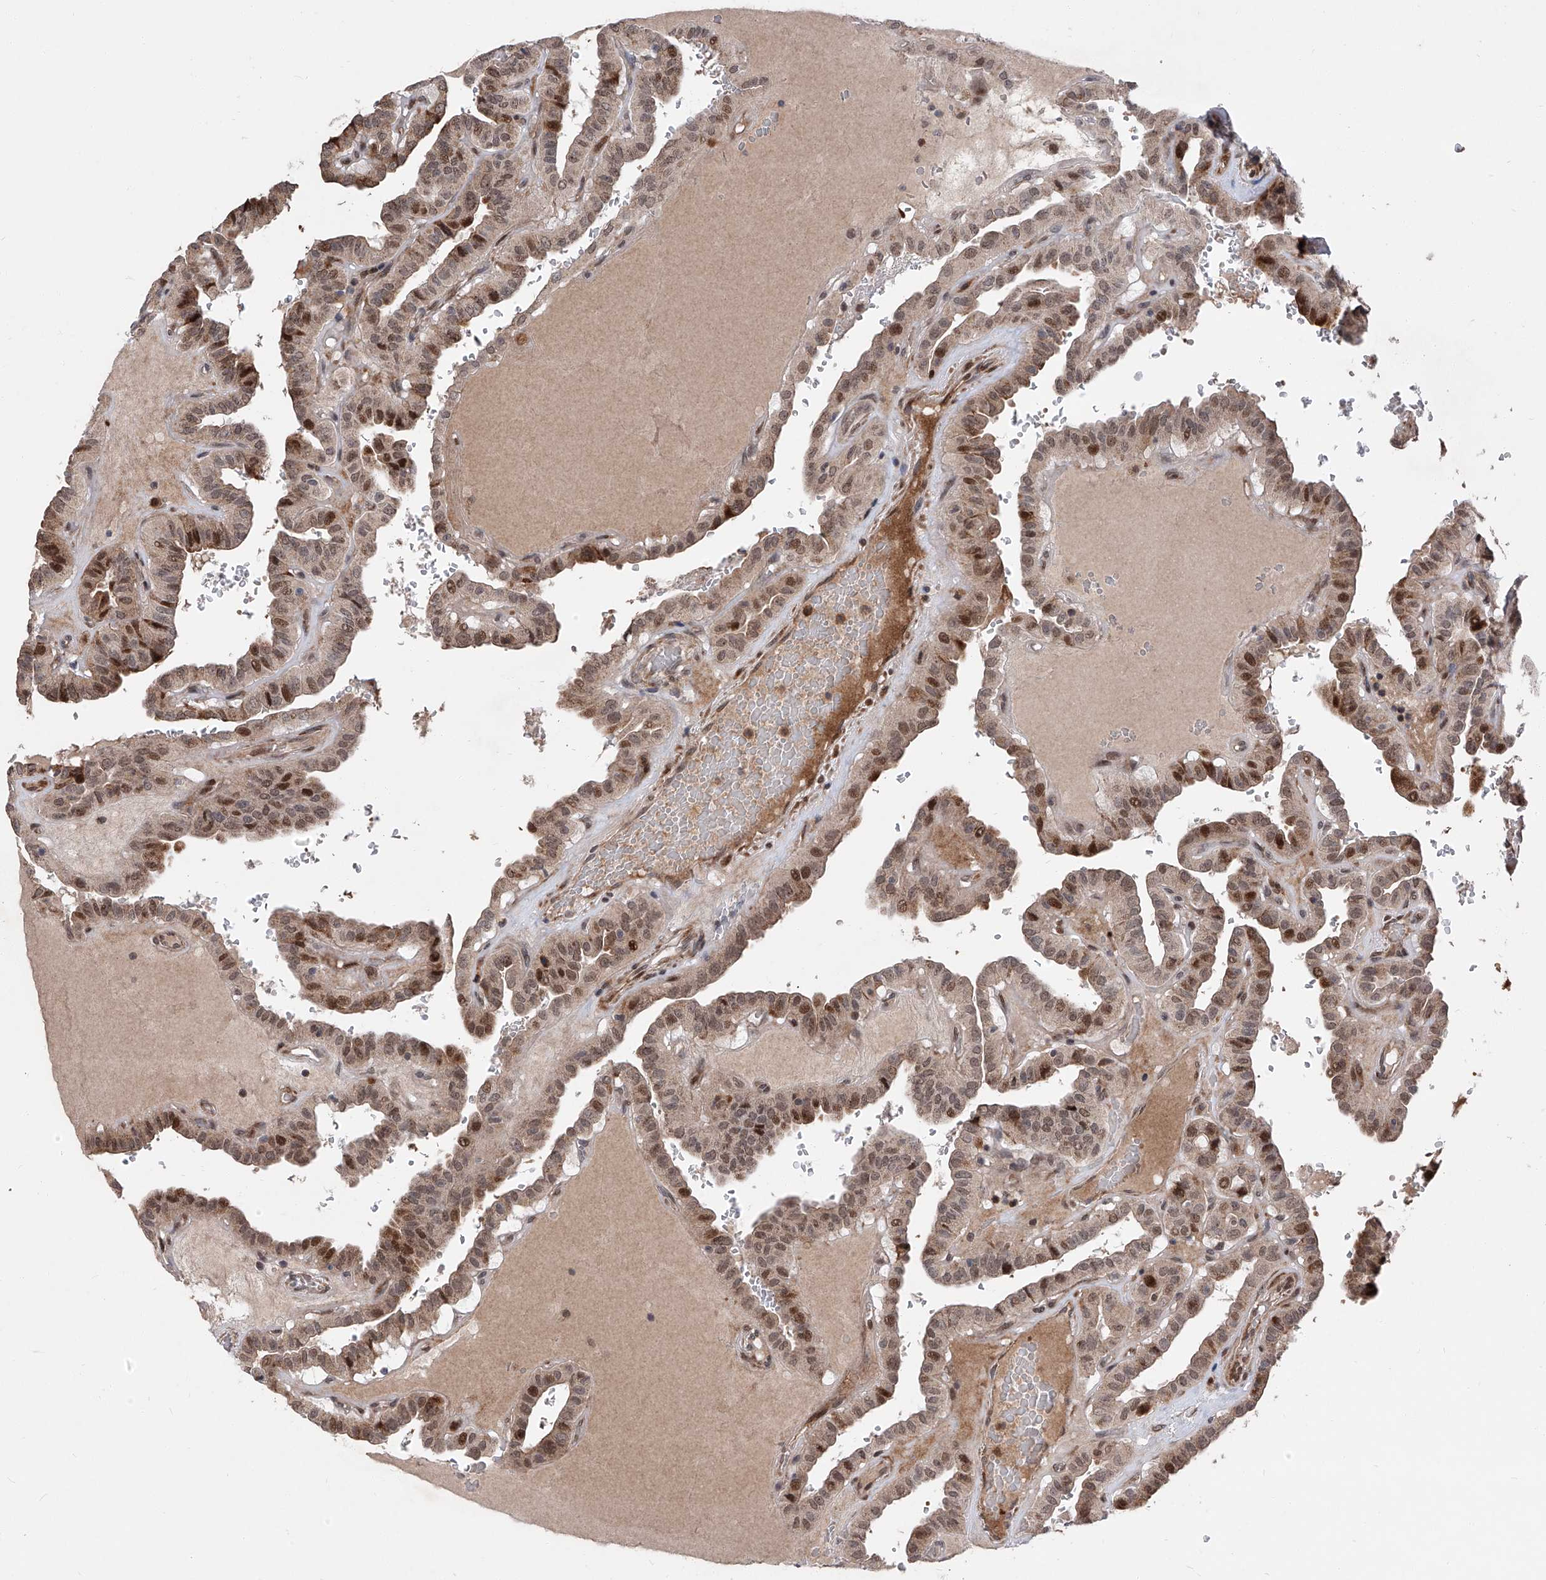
{"staining": {"intensity": "moderate", "quantity": ">75%", "location": "cytoplasmic/membranous,nuclear"}, "tissue": "thyroid cancer", "cell_type": "Tumor cells", "image_type": "cancer", "snomed": [{"axis": "morphology", "description": "Papillary adenocarcinoma, NOS"}, {"axis": "topography", "description": "Thyroid gland"}], "caption": "Protein expression analysis of thyroid papillary adenocarcinoma exhibits moderate cytoplasmic/membranous and nuclear staining in approximately >75% of tumor cells.", "gene": "FARP2", "patient": {"sex": "male", "age": 77}}